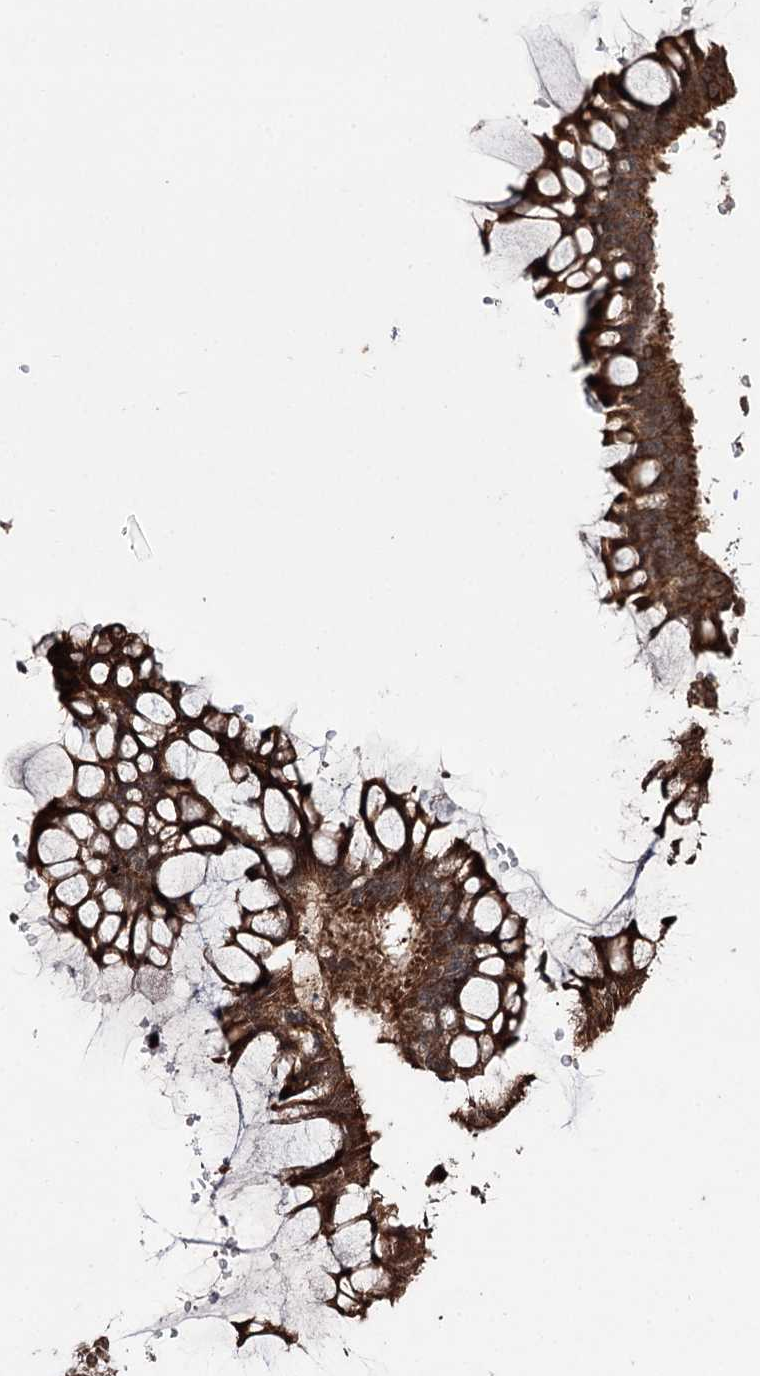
{"staining": {"intensity": "moderate", "quantity": ">75%", "location": "cytoplasmic/membranous"}, "tissue": "ovarian cancer", "cell_type": "Tumor cells", "image_type": "cancer", "snomed": [{"axis": "morphology", "description": "Cystadenocarcinoma, mucinous, NOS"}, {"axis": "topography", "description": "Ovary"}], "caption": "An IHC photomicrograph of neoplastic tissue is shown. Protein staining in brown highlights moderate cytoplasmic/membranous positivity in mucinous cystadenocarcinoma (ovarian) within tumor cells.", "gene": "CPNE8", "patient": {"sex": "female", "age": 73}}